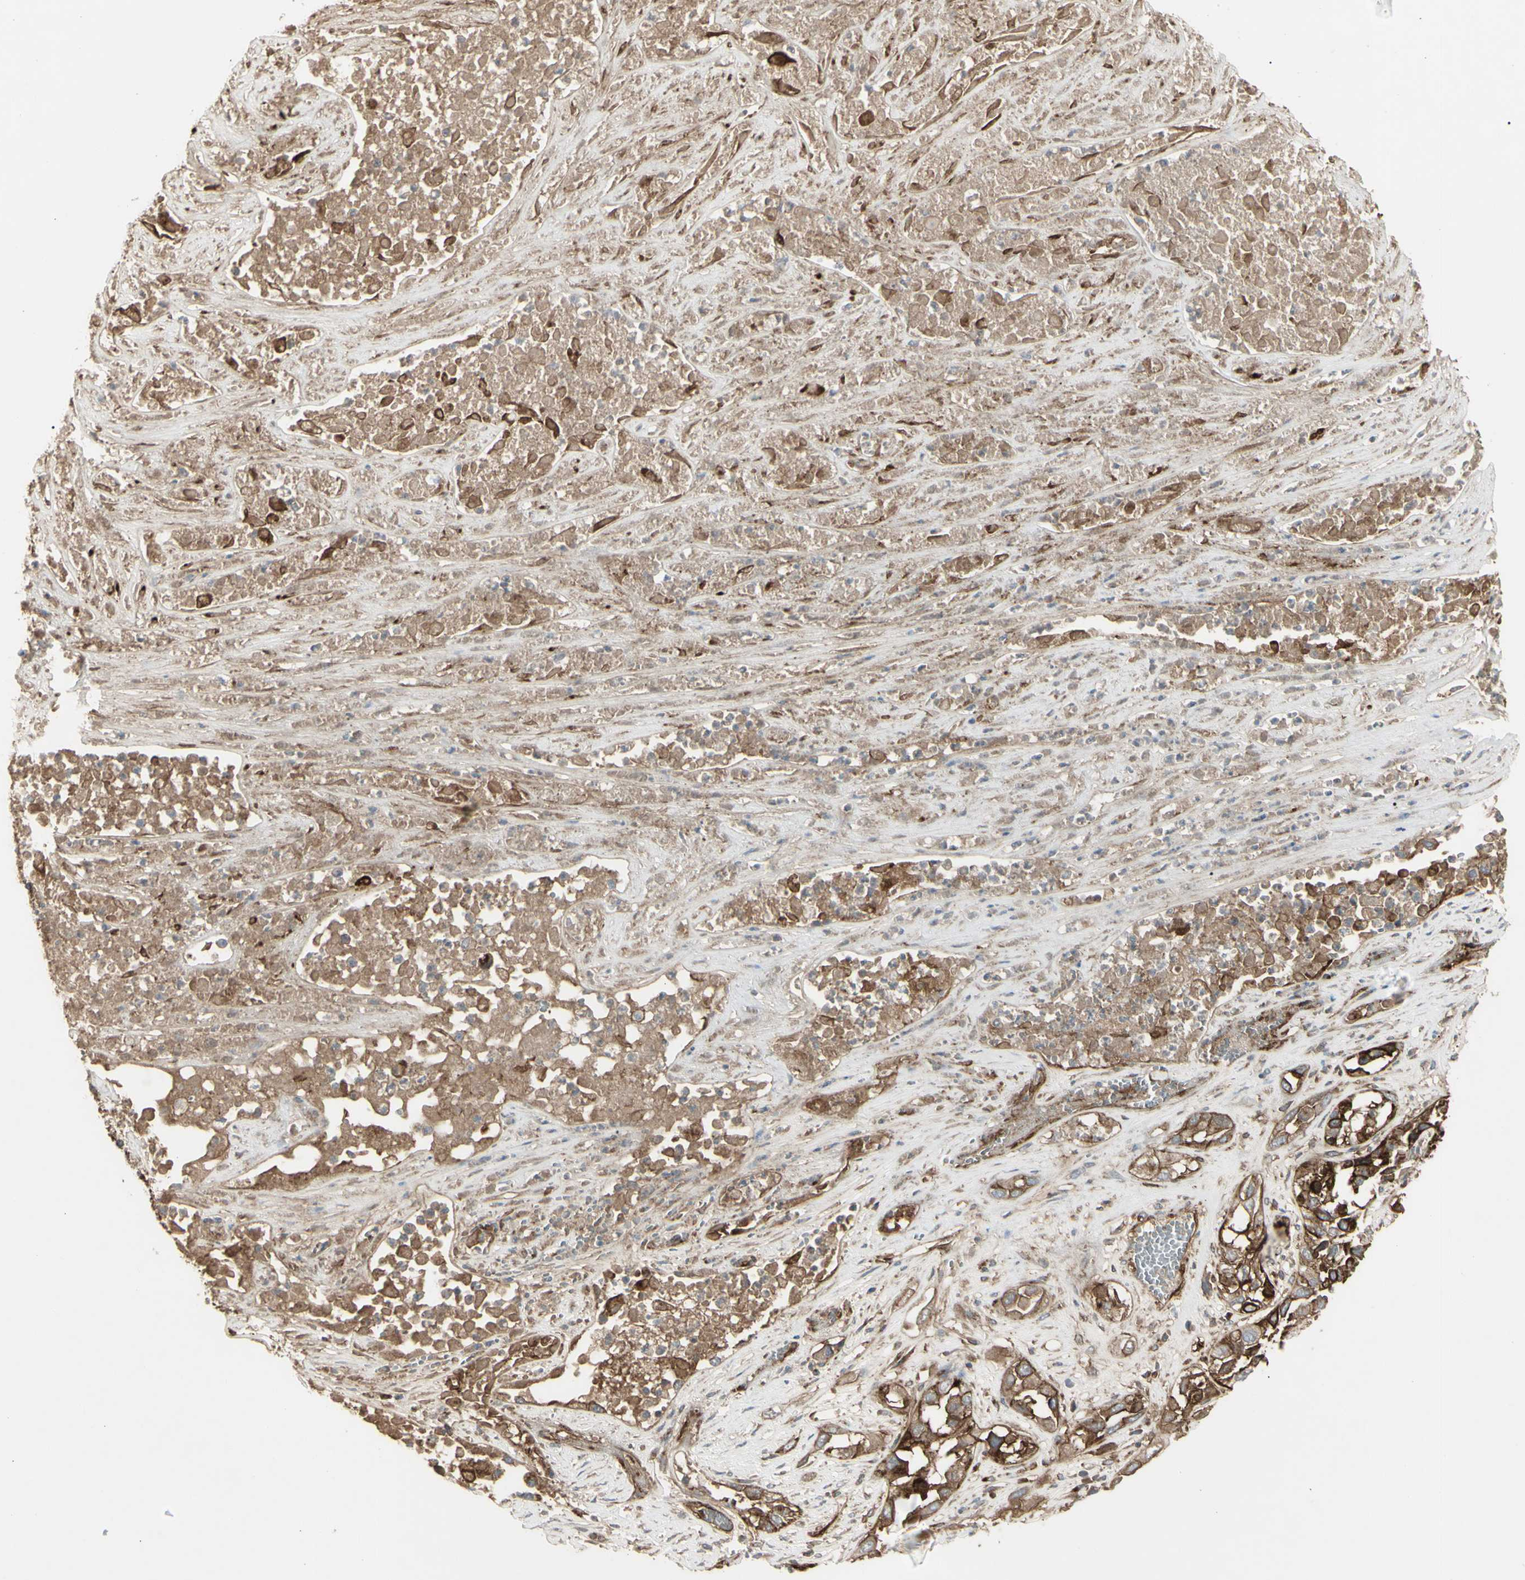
{"staining": {"intensity": "moderate", "quantity": ">75%", "location": "cytoplasmic/membranous"}, "tissue": "lung cancer", "cell_type": "Tumor cells", "image_type": "cancer", "snomed": [{"axis": "morphology", "description": "Squamous cell carcinoma, NOS"}, {"axis": "topography", "description": "Lung"}], "caption": "This is an image of IHC staining of squamous cell carcinoma (lung), which shows moderate expression in the cytoplasmic/membranous of tumor cells.", "gene": "CD276", "patient": {"sex": "male", "age": 71}}